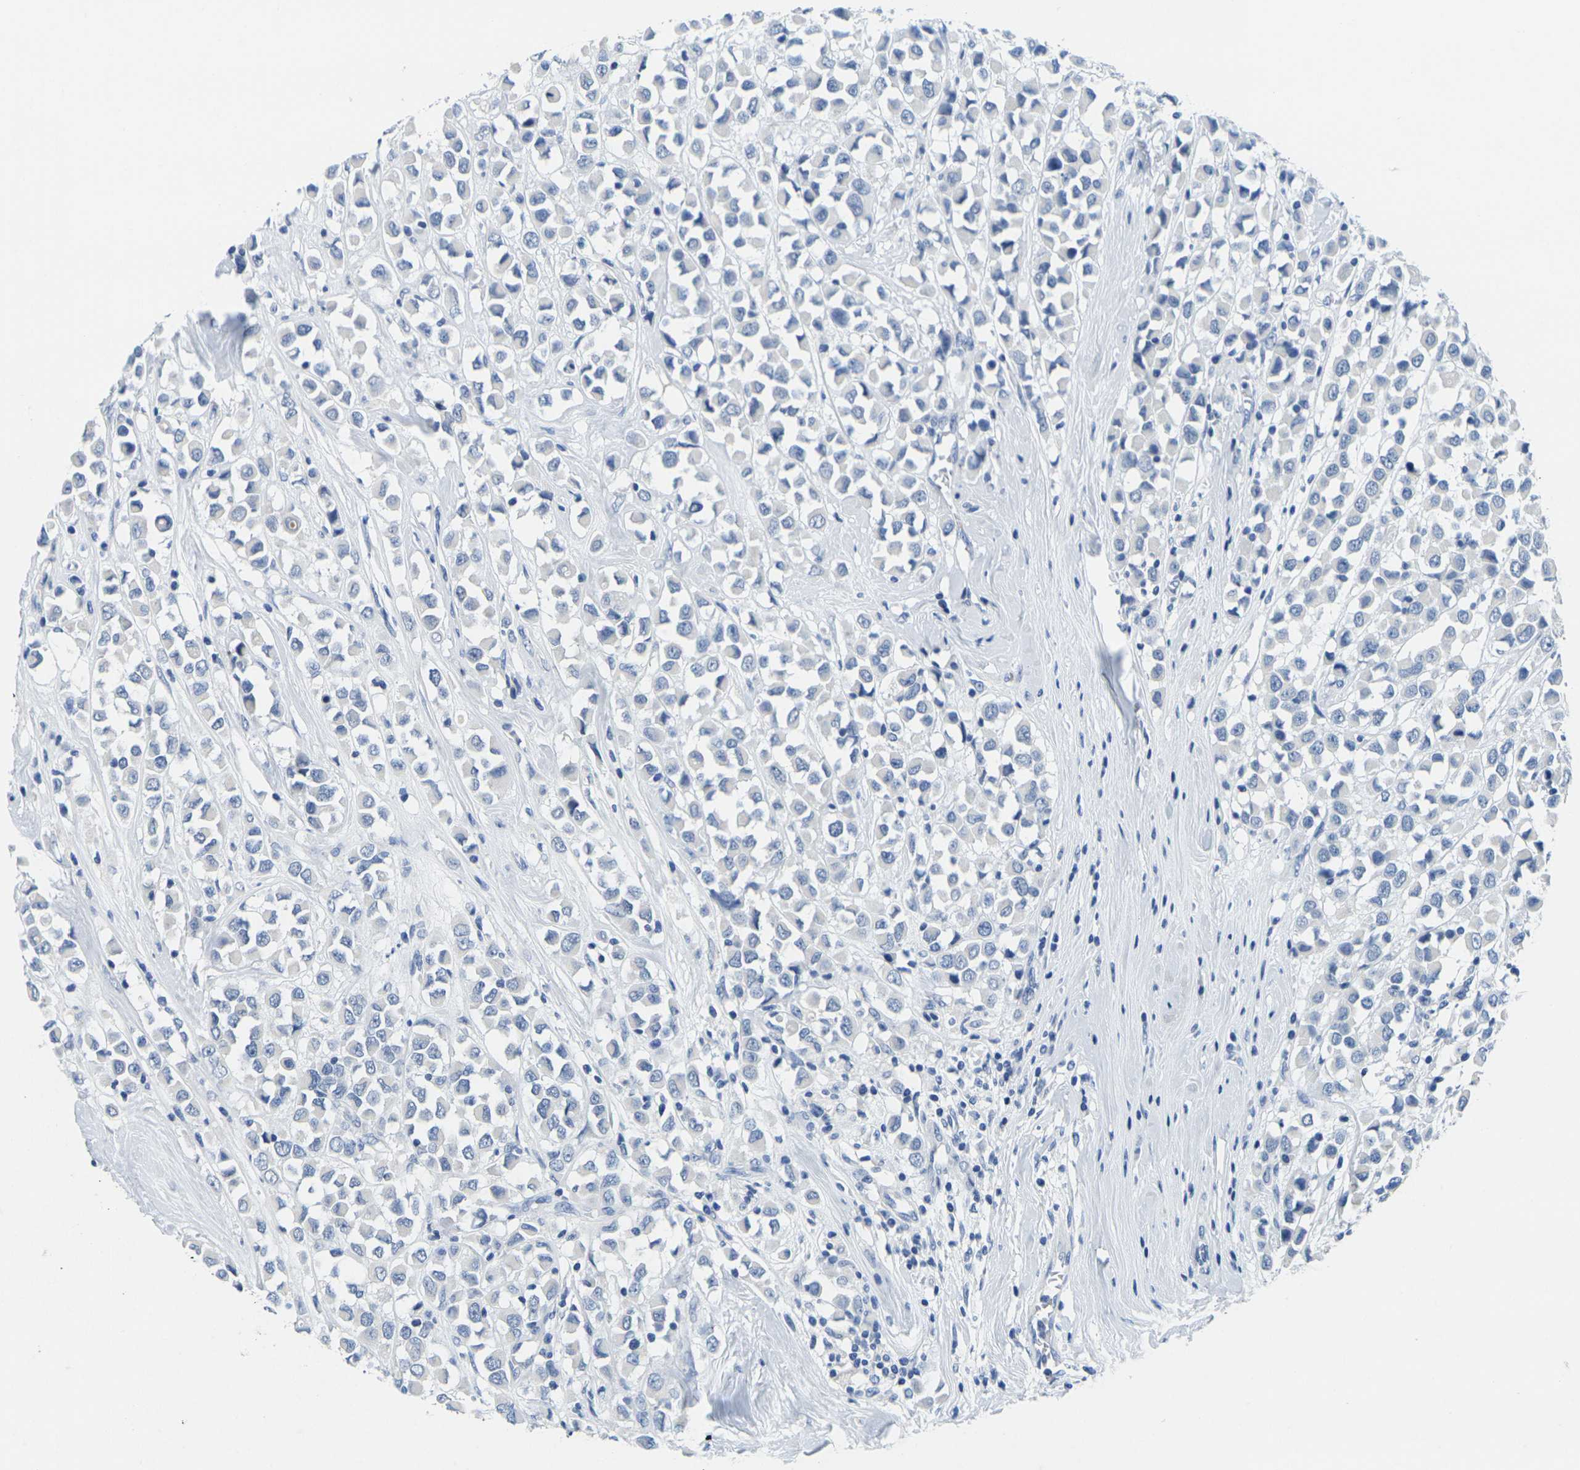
{"staining": {"intensity": "negative", "quantity": "none", "location": "none"}, "tissue": "breast cancer", "cell_type": "Tumor cells", "image_type": "cancer", "snomed": [{"axis": "morphology", "description": "Duct carcinoma"}, {"axis": "topography", "description": "Breast"}], "caption": "There is no significant positivity in tumor cells of breast cancer (invasive ductal carcinoma).", "gene": "FAM3D", "patient": {"sex": "female", "age": 61}}